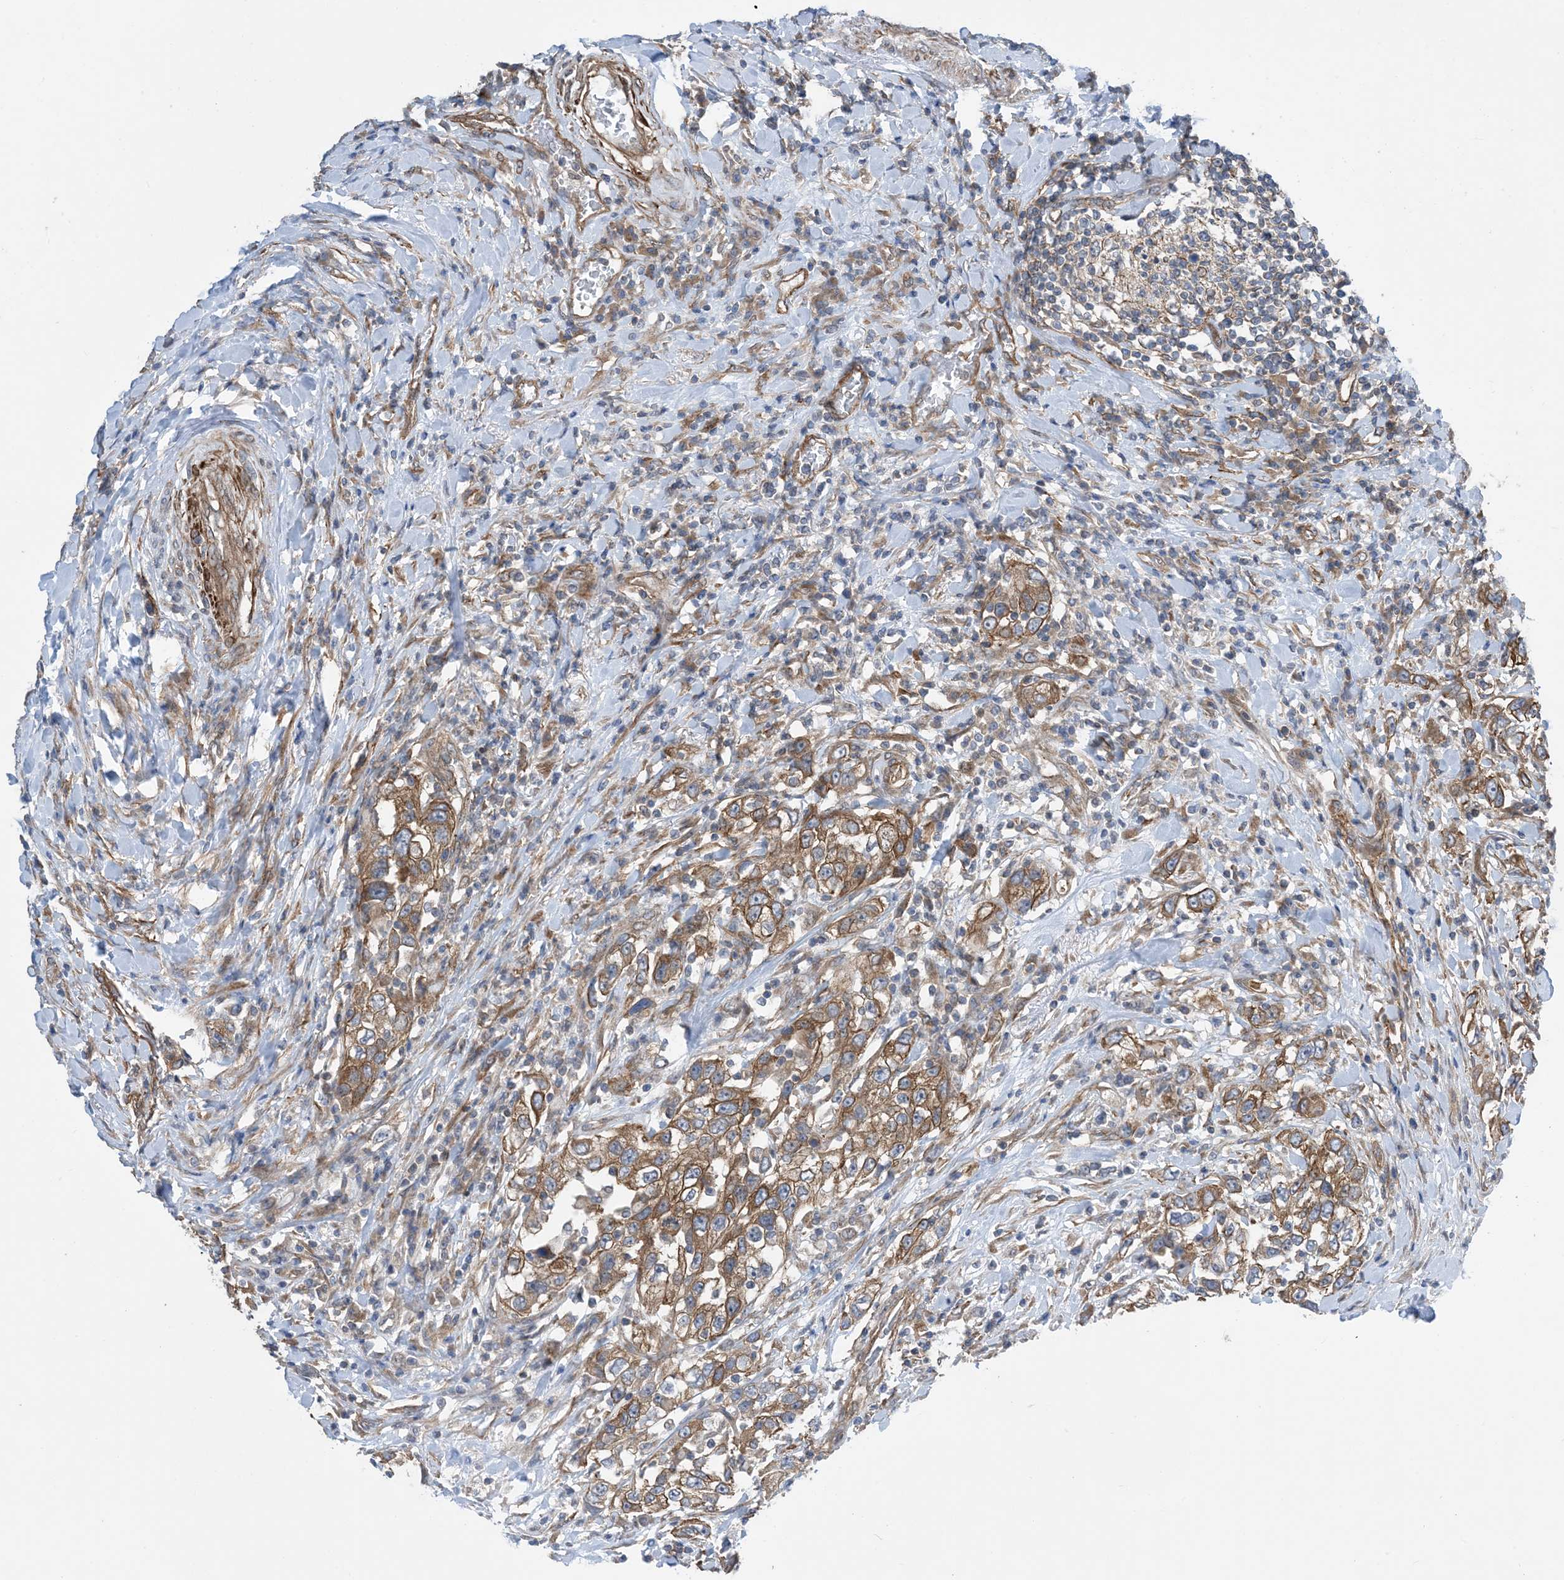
{"staining": {"intensity": "moderate", "quantity": ">75%", "location": "cytoplasmic/membranous"}, "tissue": "urothelial cancer", "cell_type": "Tumor cells", "image_type": "cancer", "snomed": [{"axis": "morphology", "description": "Urothelial carcinoma, High grade"}, {"axis": "topography", "description": "Urinary bladder"}], "caption": "Immunohistochemistry (DAB) staining of urothelial carcinoma (high-grade) exhibits moderate cytoplasmic/membranous protein positivity in about >75% of tumor cells. (DAB IHC, brown staining for protein, blue staining for nuclei).", "gene": "EHBP1", "patient": {"sex": "female", "age": 80}}